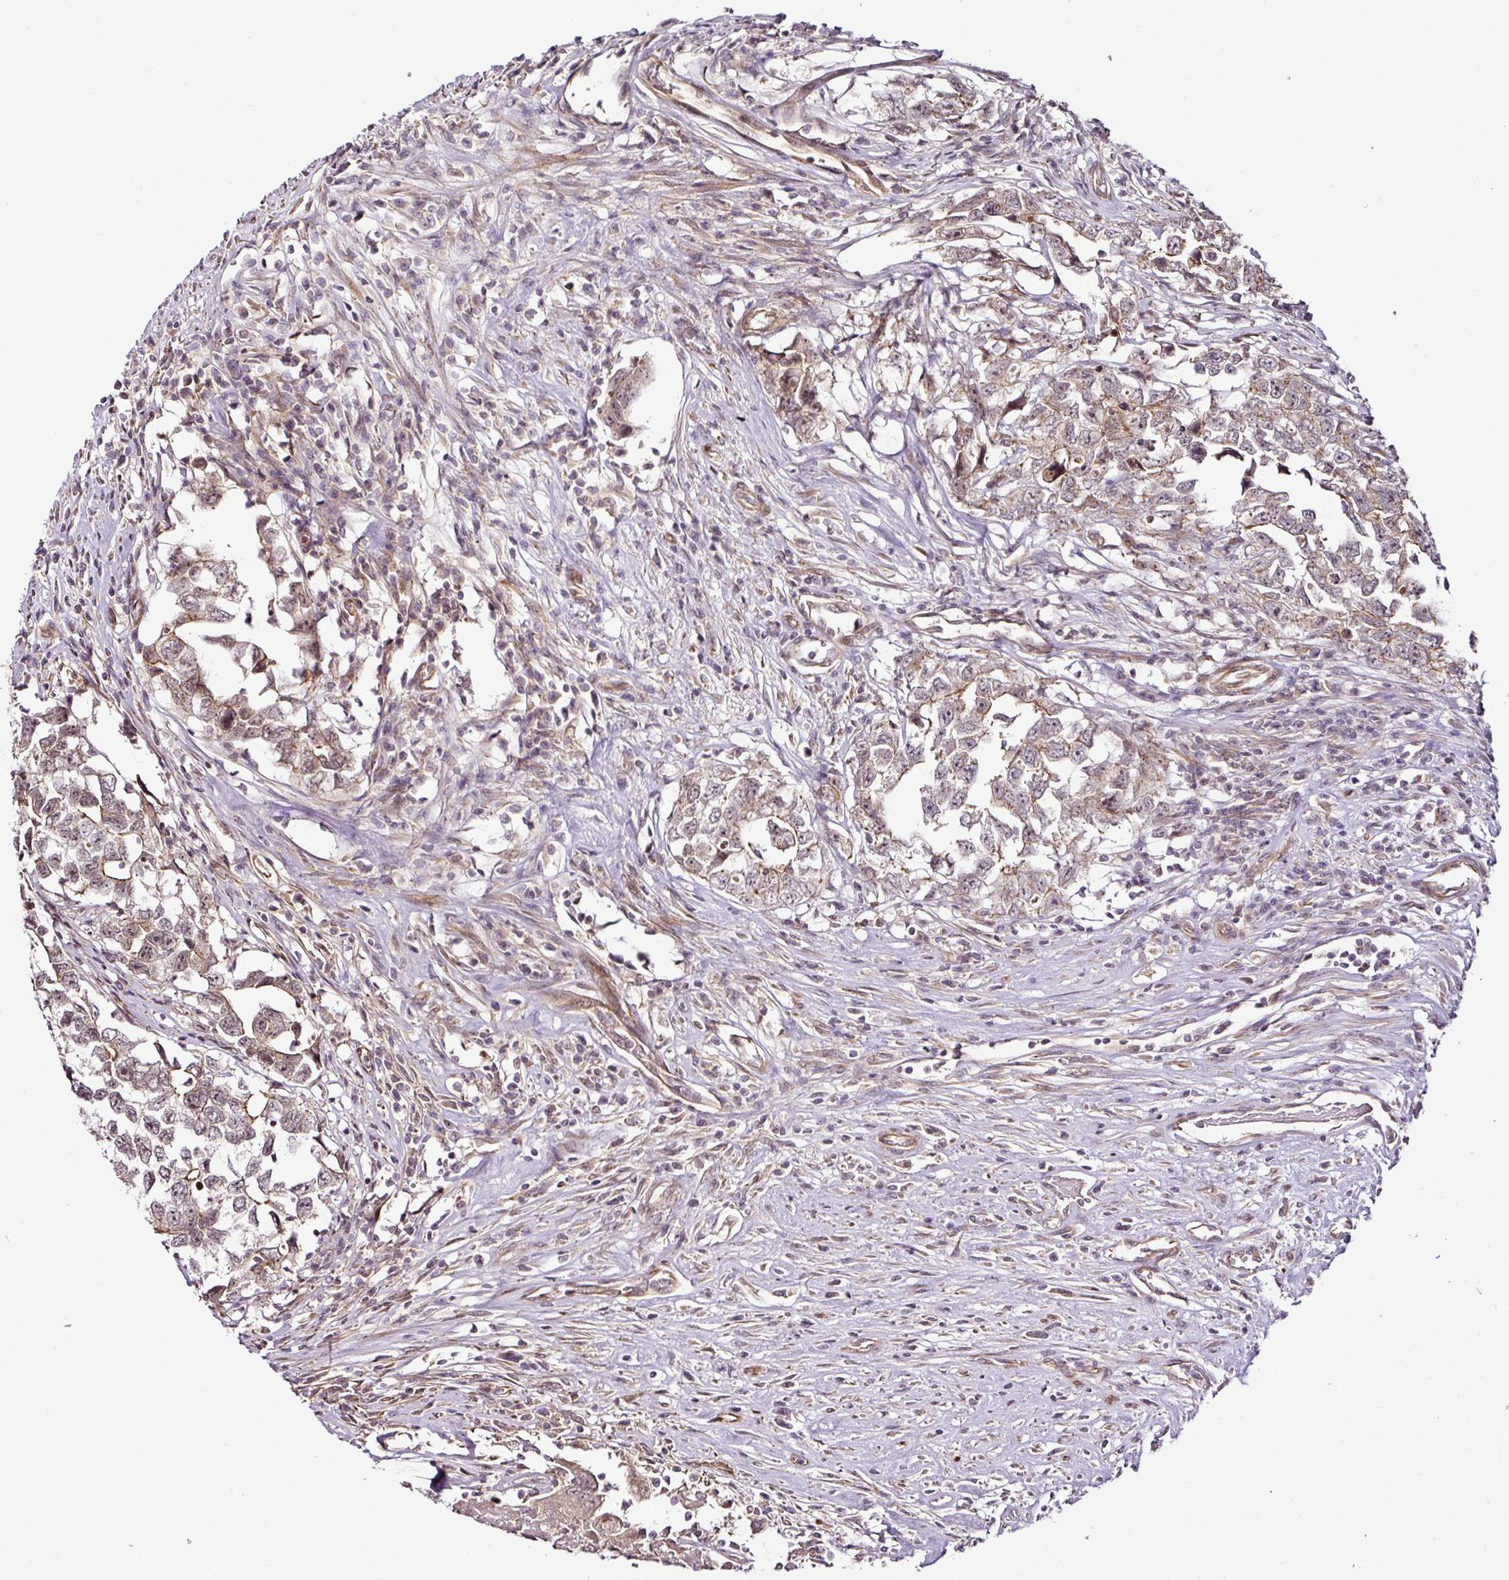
{"staining": {"intensity": "weak", "quantity": "25%-75%", "location": "cytoplasmic/membranous,nuclear"}, "tissue": "testis cancer", "cell_type": "Tumor cells", "image_type": "cancer", "snomed": [{"axis": "morphology", "description": "Carcinoma, Embryonal, NOS"}, {"axis": "topography", "description": "Testis"}], "caption": "High-power microscopy captured an immunohistochemistry (IHC) micrograph of embryonal carcinoma (testis), revealing weak cytoplasmic/membranous and nuclear staining in approximately 25%-75% of tumor cells. (Stains: DAB in brown, nuclei in blue, Microscopy: brightfield microscopy at high magnification).", "gene": "DCAF13", "patient": {"sex": "male", "age": 22}}